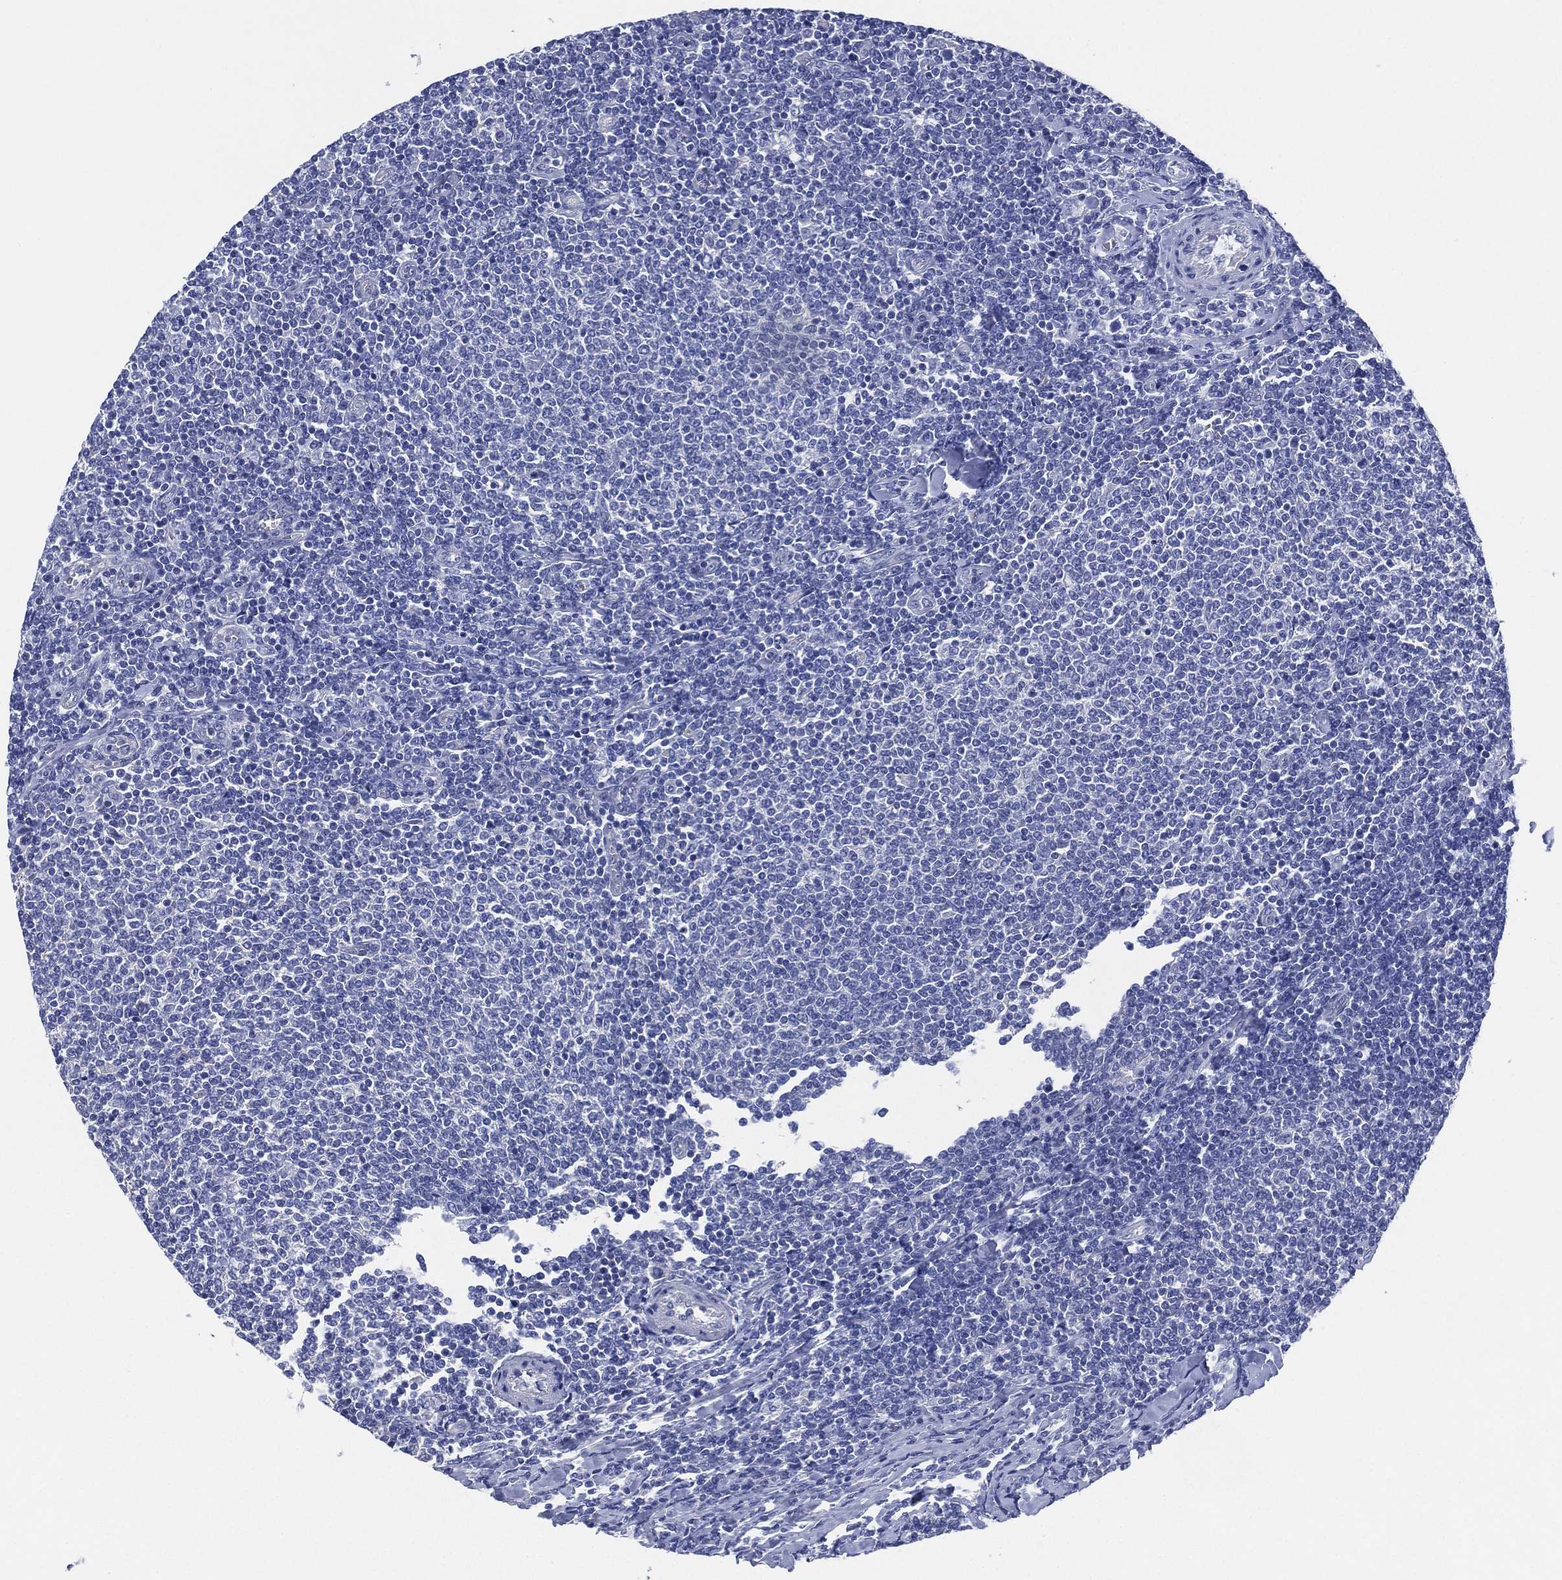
{"staining": {"intensity": "negative", "quantity": "none", "location": "none"}, "tissue": "lymphoma", "cell_type": "Tumor cells", "image_type": "cancer", "snomed": [{"axis": "morphology", "description": "Malignant lymphoma, non-Hodgkin's type, Low grade"}, {"axis": "topography", "description": "Lymph node"}], "caption": "This is a image of IHC staining of lymphoma, which shows no staining in tumor cells.", "gene": "CCDC70", "patient": {"sex": "male", "age": 52}}